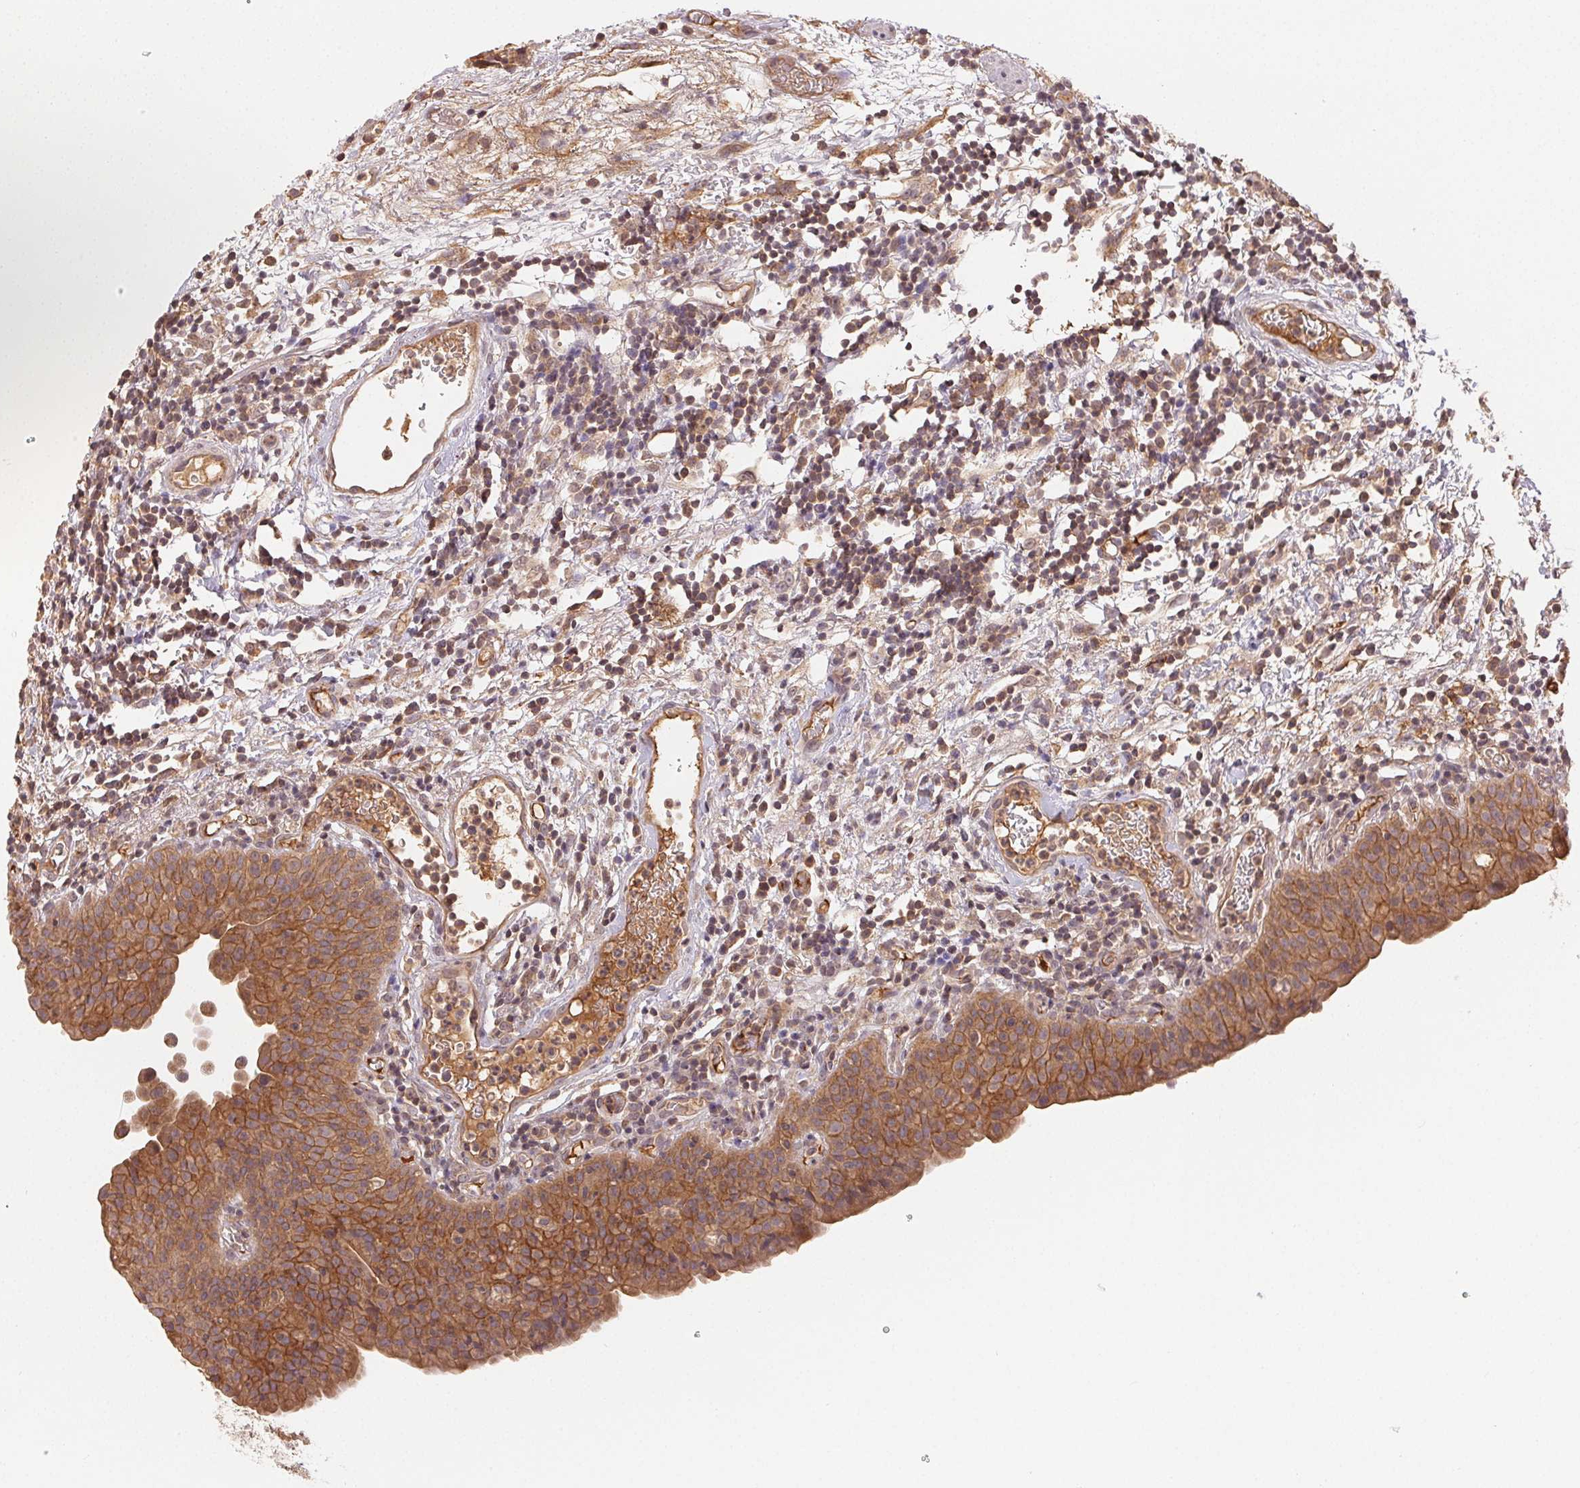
{"staining": {"intensity": "strong", "quantity": "25%-75%", "location": "cytoplasmic/membranous"}, "tissue": "urinary bladder", "cell_type": "Urothelial cells", "image_type": "normal", "snomed": [{"axis": "morphology", "description": "Normal tissue, NOS"}, {"axis": "morphology", "description": "Inflammation, NOS"}, {"axis": "topography", "description": "Urinary bladder"}], "caption": "Benign urinary bladder shows strong cytoplasmic/membranous staining in approximately 25%-75% of urothelial cells, visualized by immunohistochemistry.", "gene": "MAPKAPK2", "patient": {"sex": "male", "age": 57}}